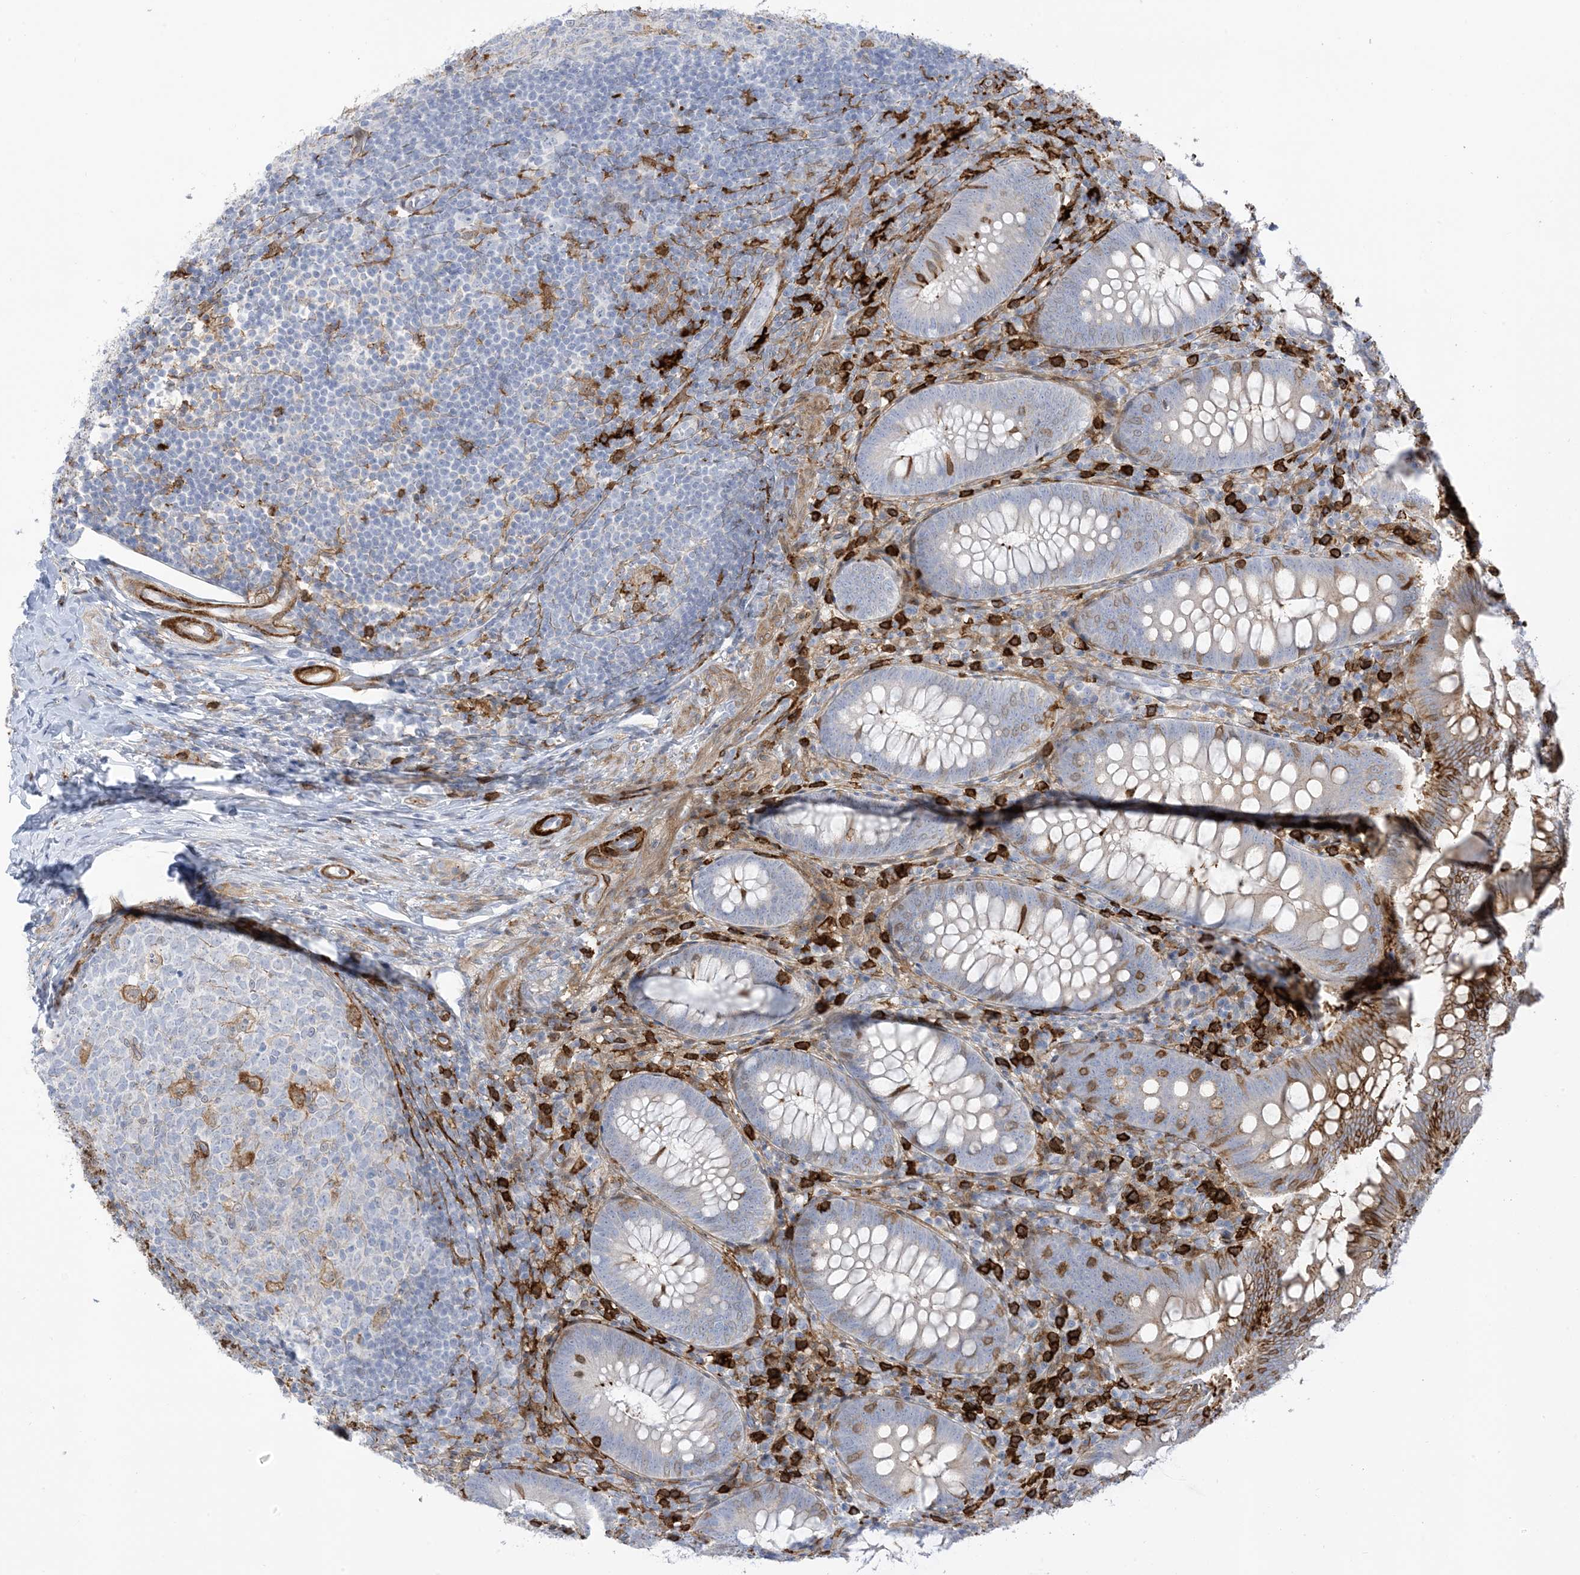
{"staining": {"intensity": "negative", "quantity": "none", "location": "none"}, "tissue": "appendix", "cell_type": "Glandular cells", "image_type": "normal", "snomed": [{"axis": "morphology", "description": "Normal tissue, NOS"}, {"axis": "topography", "description": "Appendix"}], "caption": "Immunohistochemistry of unremarkable human appendix demonstrates no staining in glandular cells. (IHC, brightfield microscopy, high magnification).", "gene": "ICMT", "patient": {"sex": "male", "age": 14}}